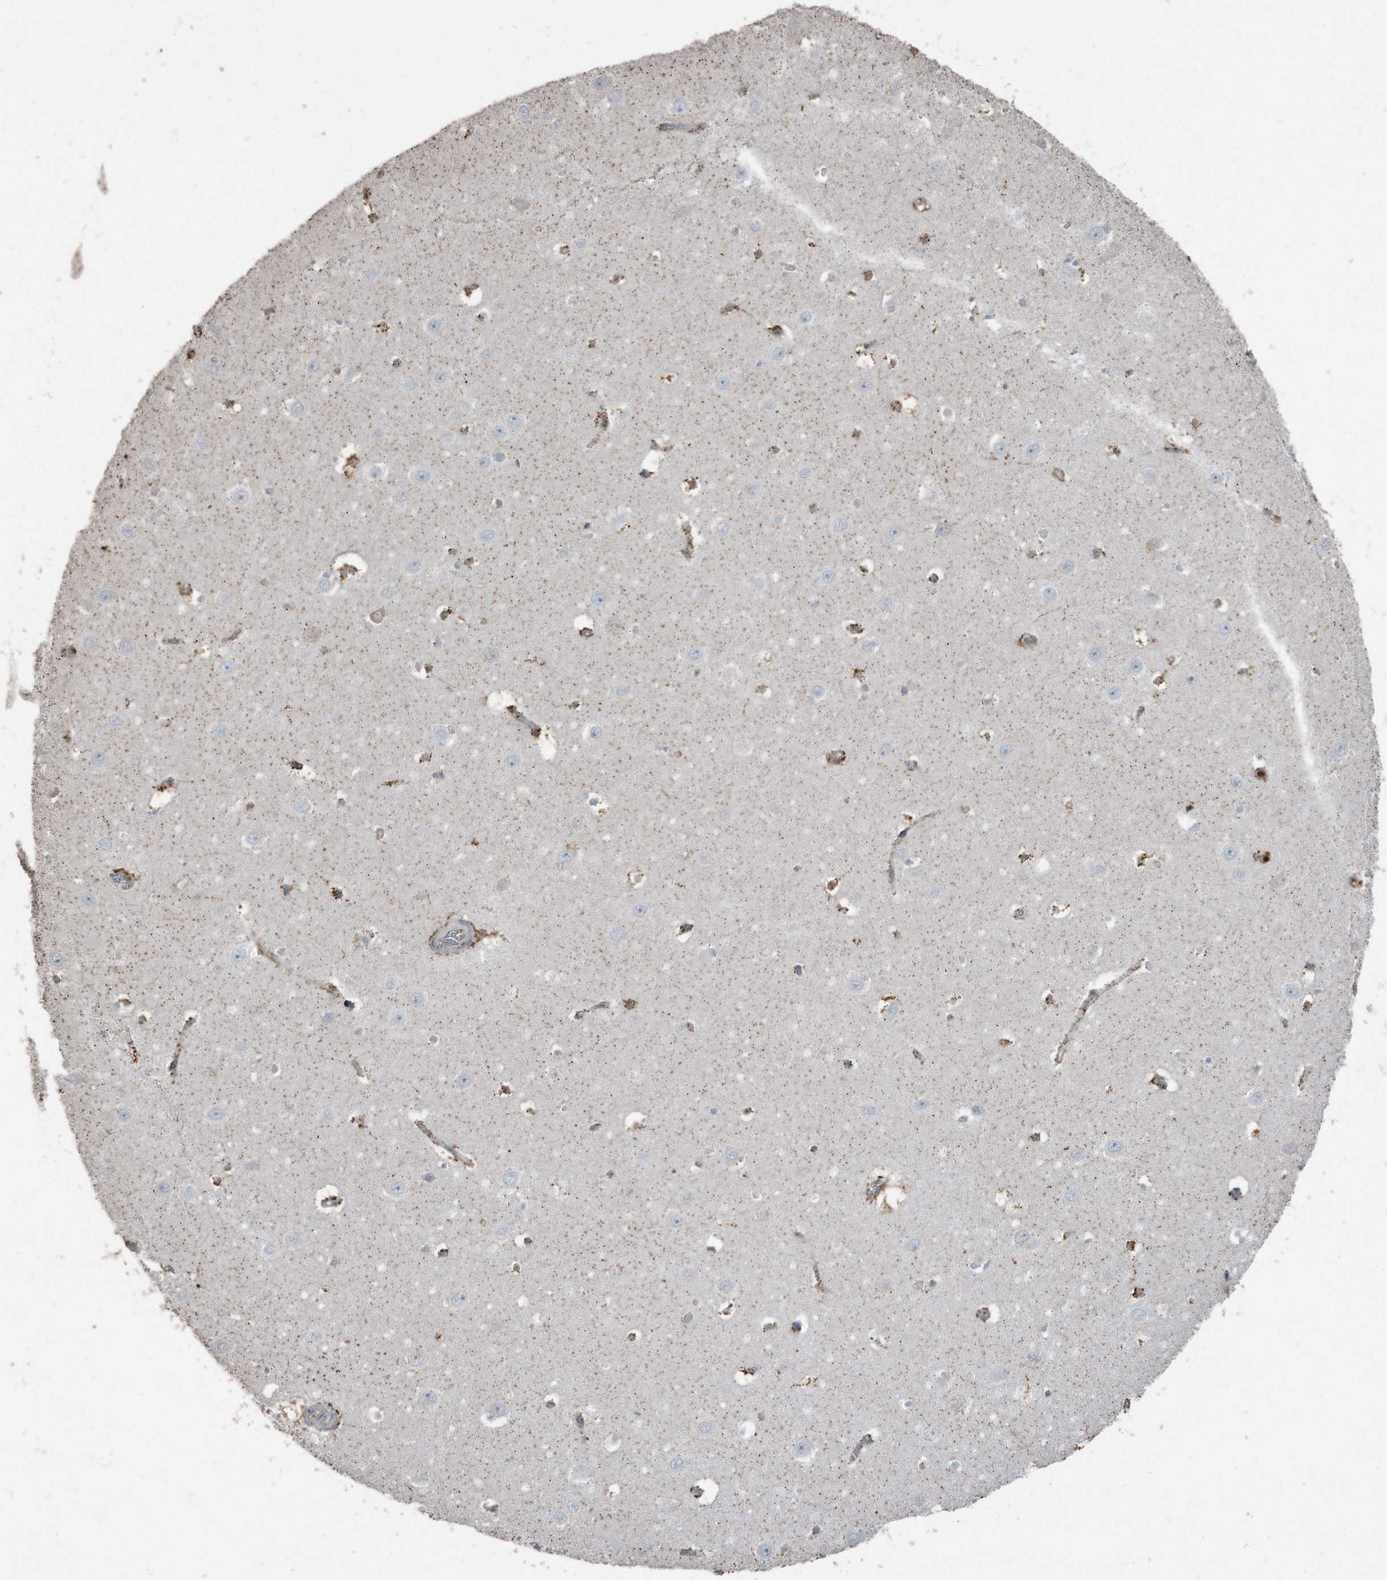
{"staining": {"intensity": "moderate", "quantity": "<25%", "location": "cytoplasmic/membranous"}, "tissue": "hippocampus", "cell_type": "Glial cells", "image_type": "normal", "snomed": [{"axis": "morphology", "description": "Normal tissue, NOS"}, {"axis": "topography", "description": "Hippocampus"}], "caption": "IHC image of benign hippocampus: hippocampus stained using immunohistochemistry (IHC) exhibits low levels of moderate protein expression localized specifically in the cytoplasmic/membranous of glial cells, appearing as a cytoplasmic/membranous brown color.", "gene": "C9", "patient": {"sex": "female", "age": 64}}